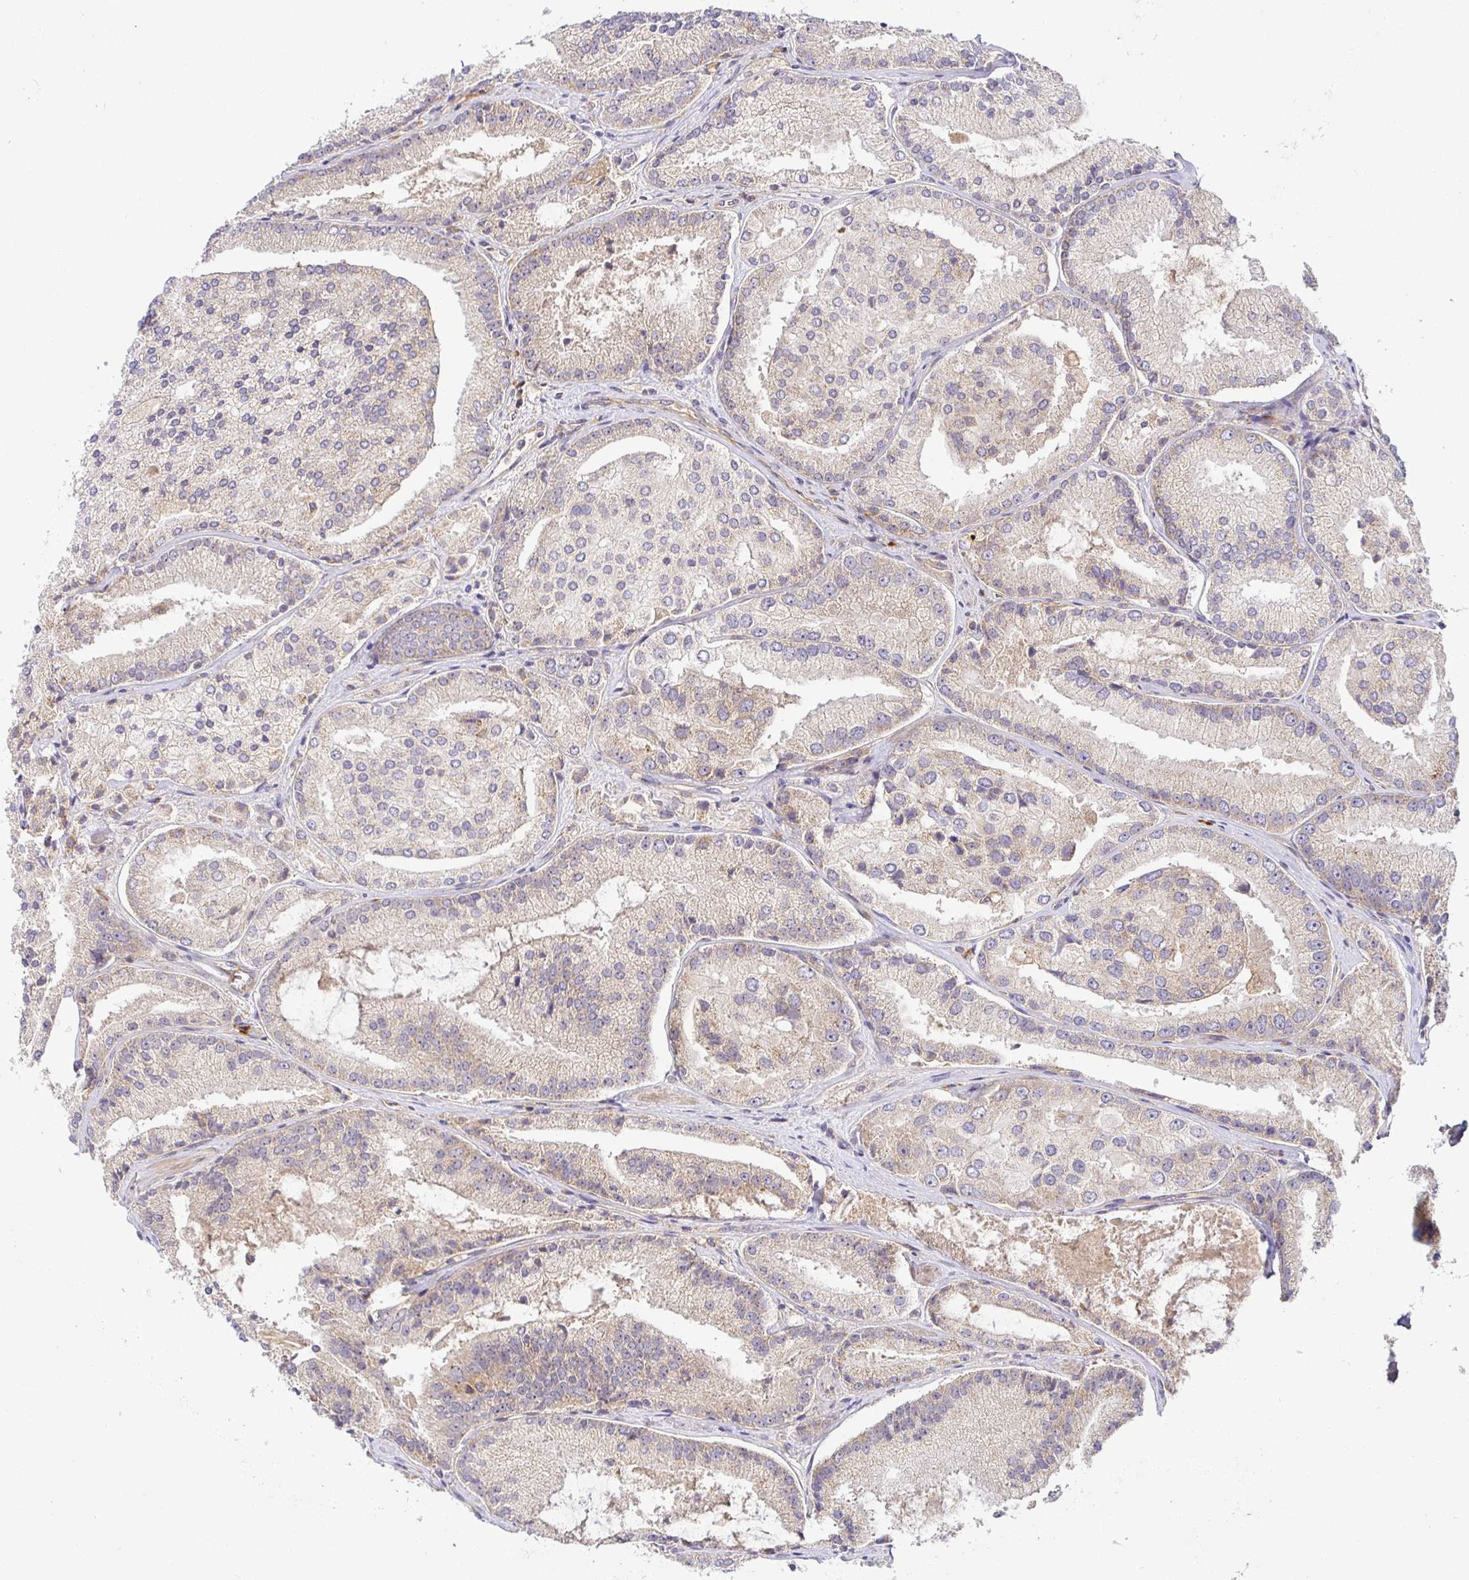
{"staining": {"intensity": "weak", "quantity": "<25%", "location": "cytoplasmic/membranous"}, "tissue": "prostate cancer", "cell_type": "Tumor cells", "image_type": "cancer", "snomed": [{"axis": "morphology", "description": "Adenocarcinoma, High grade"}, {"axis": "topography", "description": "Prostate"}], "caption": "Immunohistochemistry micrograph of neoplastic tissue: human prostate cancer stained with DAB (3,3'-diaminobenzidine) shows no significant protein positivity in tumor cells. (Immunohistochemistry, brightfield microscopy, high magnification).", "gene": "SNX8", "patient": {"sex": "male", "age": 73}}